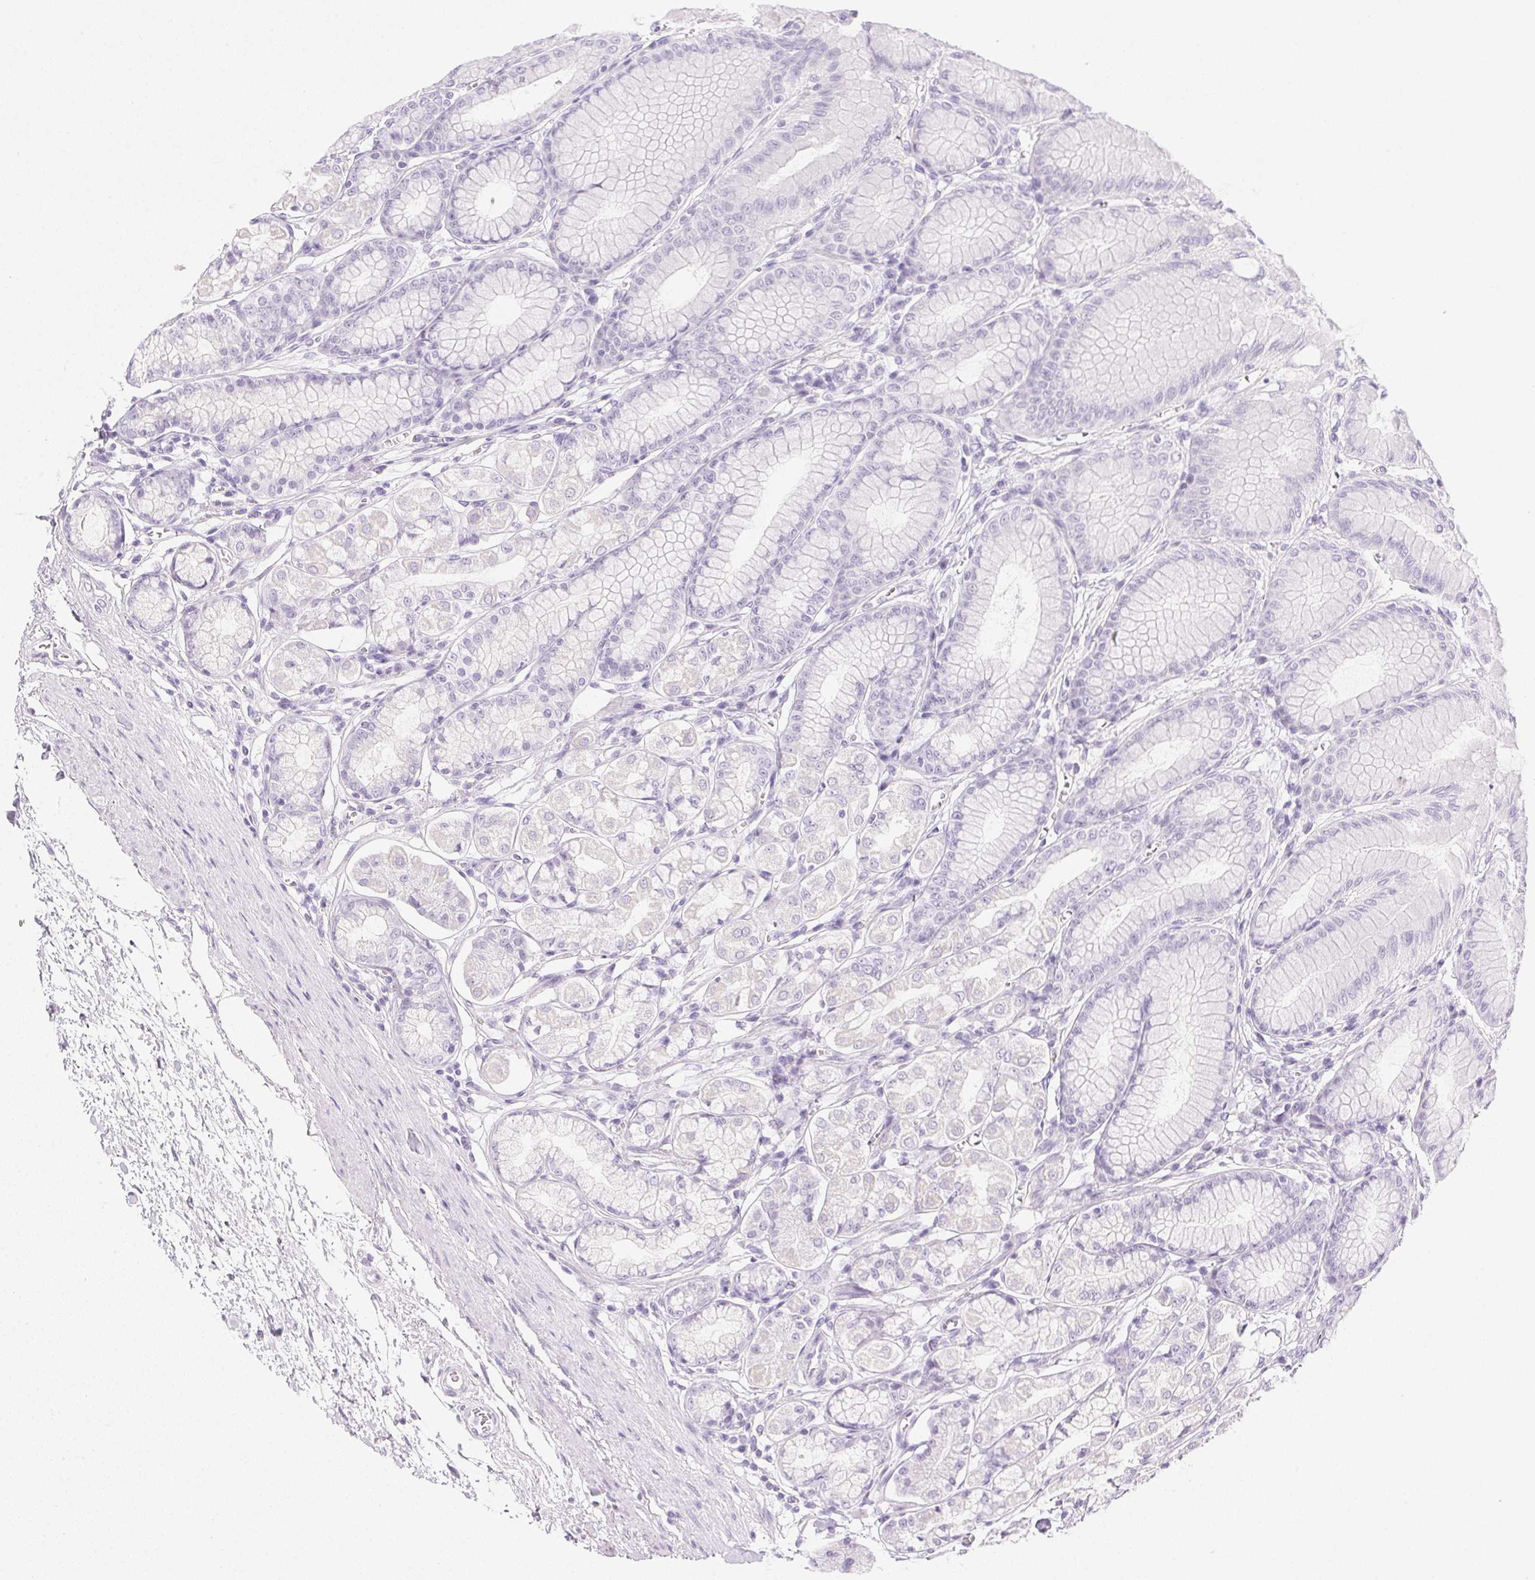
{"staining": {"intensity": "negative", "quantity": "none", "location": "none"}, "tissue": "stomach", "cell_type": "Glandular cells", "image_type": "normal", "snomed": [{"axis": "morphology", "description": "Normal tissue, NOS"}, {"axis": "topography", "description": "Stomach"}, {"axis": "topography", "description": "Stomach, lower"}], "caption": "This is a photomicrograph of immunohistochemistry (IHC) staining of unremarkable stomach, which shows no positivity in glandular cells. (Immunohistochemistry (ihc), brightfield microscopy, high magnification).", "gene": "CPB1", "patient": {"sex": "male", "age": 76}}